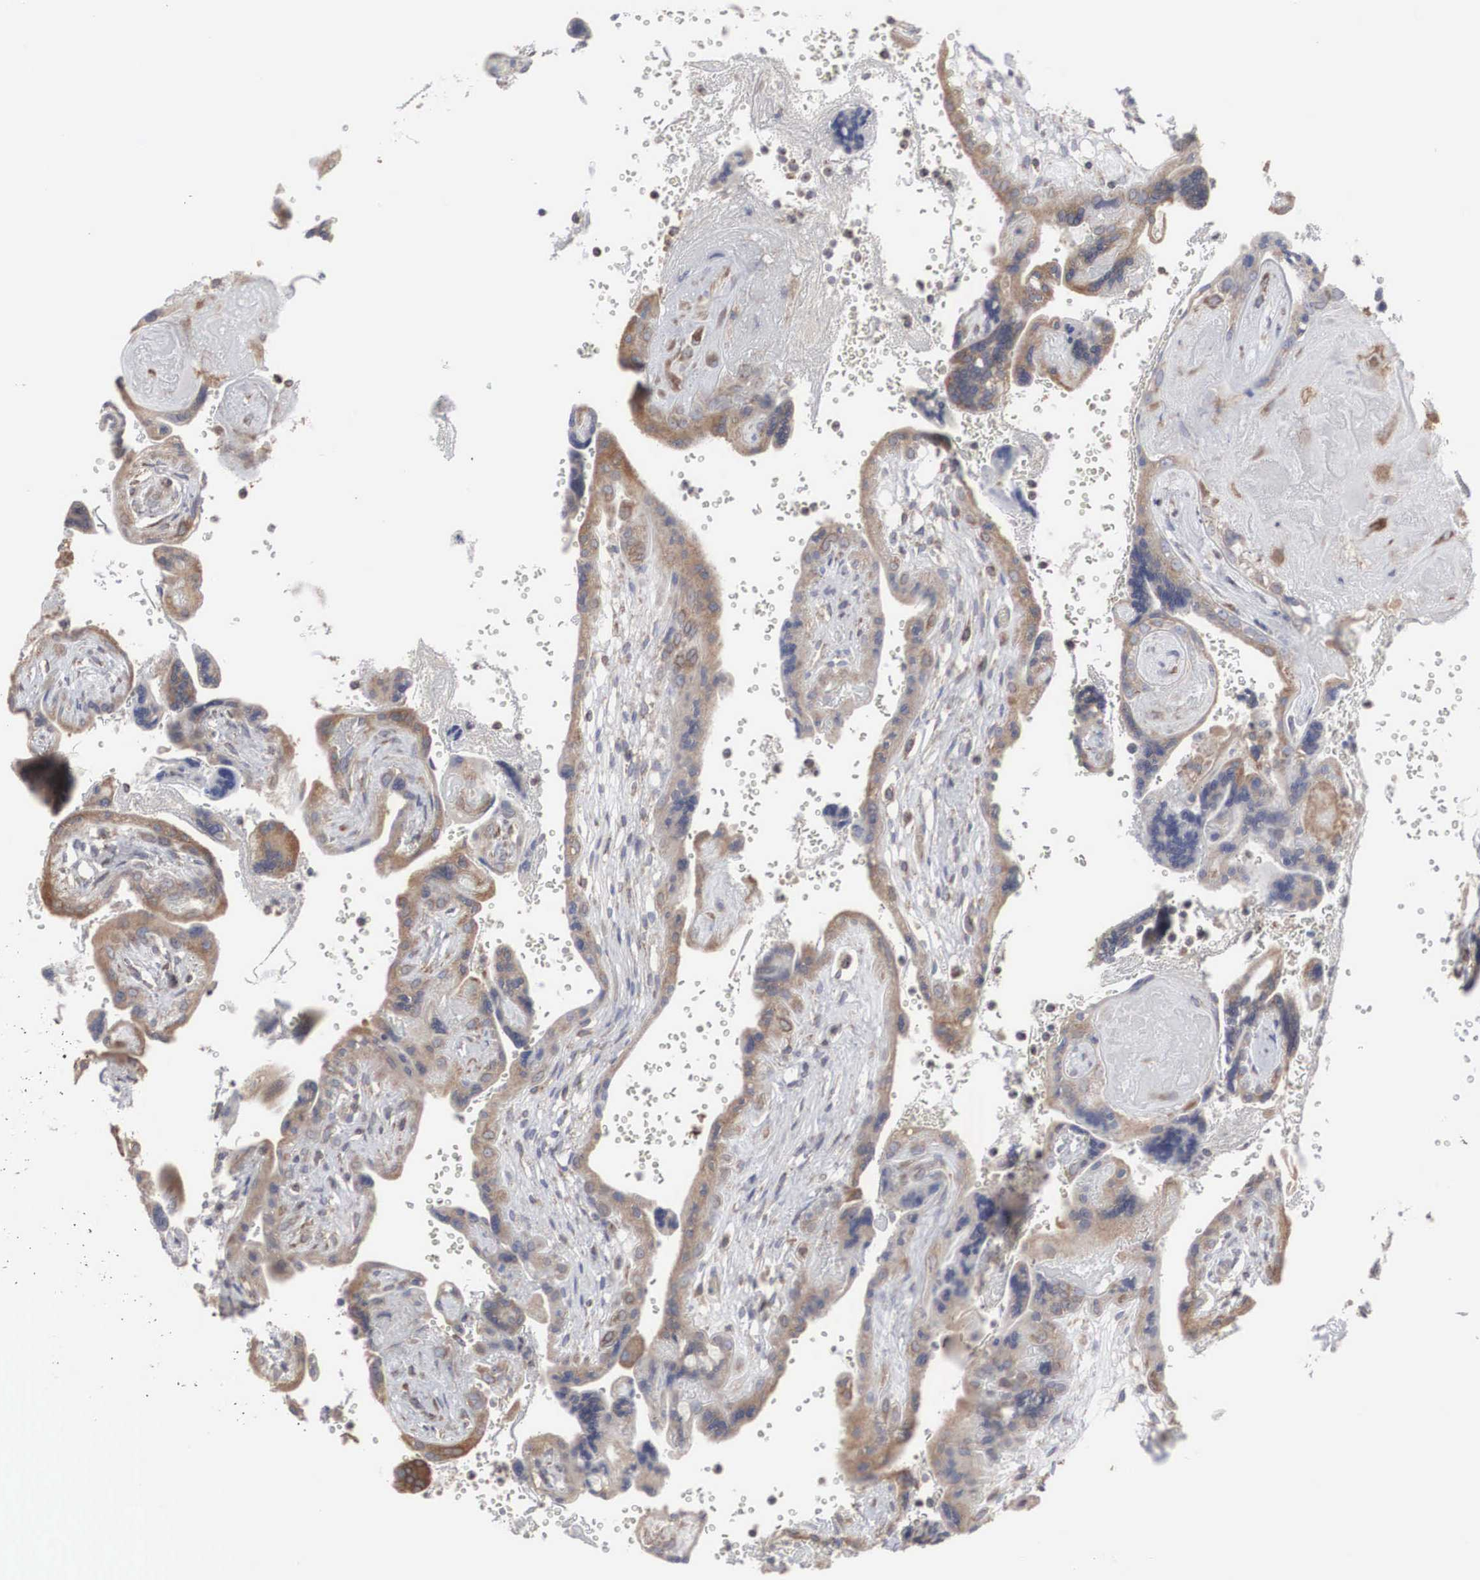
{"staining": {"intensity": "weak", "quantity": "25%-75%", "location": "cytoplasmic/membranous"}, "tissue": "placenta", "cell_type": "Decidual cells", "image_type": "normal", "snomed": [{"axis": "morphology", "description": "Normal tissue, NOS"}, {"axis": "topography", "description": "Placenta"}], "caption": "Protein analysis of benign placenta demonstrates weak cytoplasmic/membranous positivity in approximately 25%-75% of decidual cells. The protein of interest is stained brown, and the nuclei are stained in blue (DAB IHC with brightfield microscopy, high magnification).", "gene": "CTAGE15", "patient": {"sex": "female", "age": 24}}